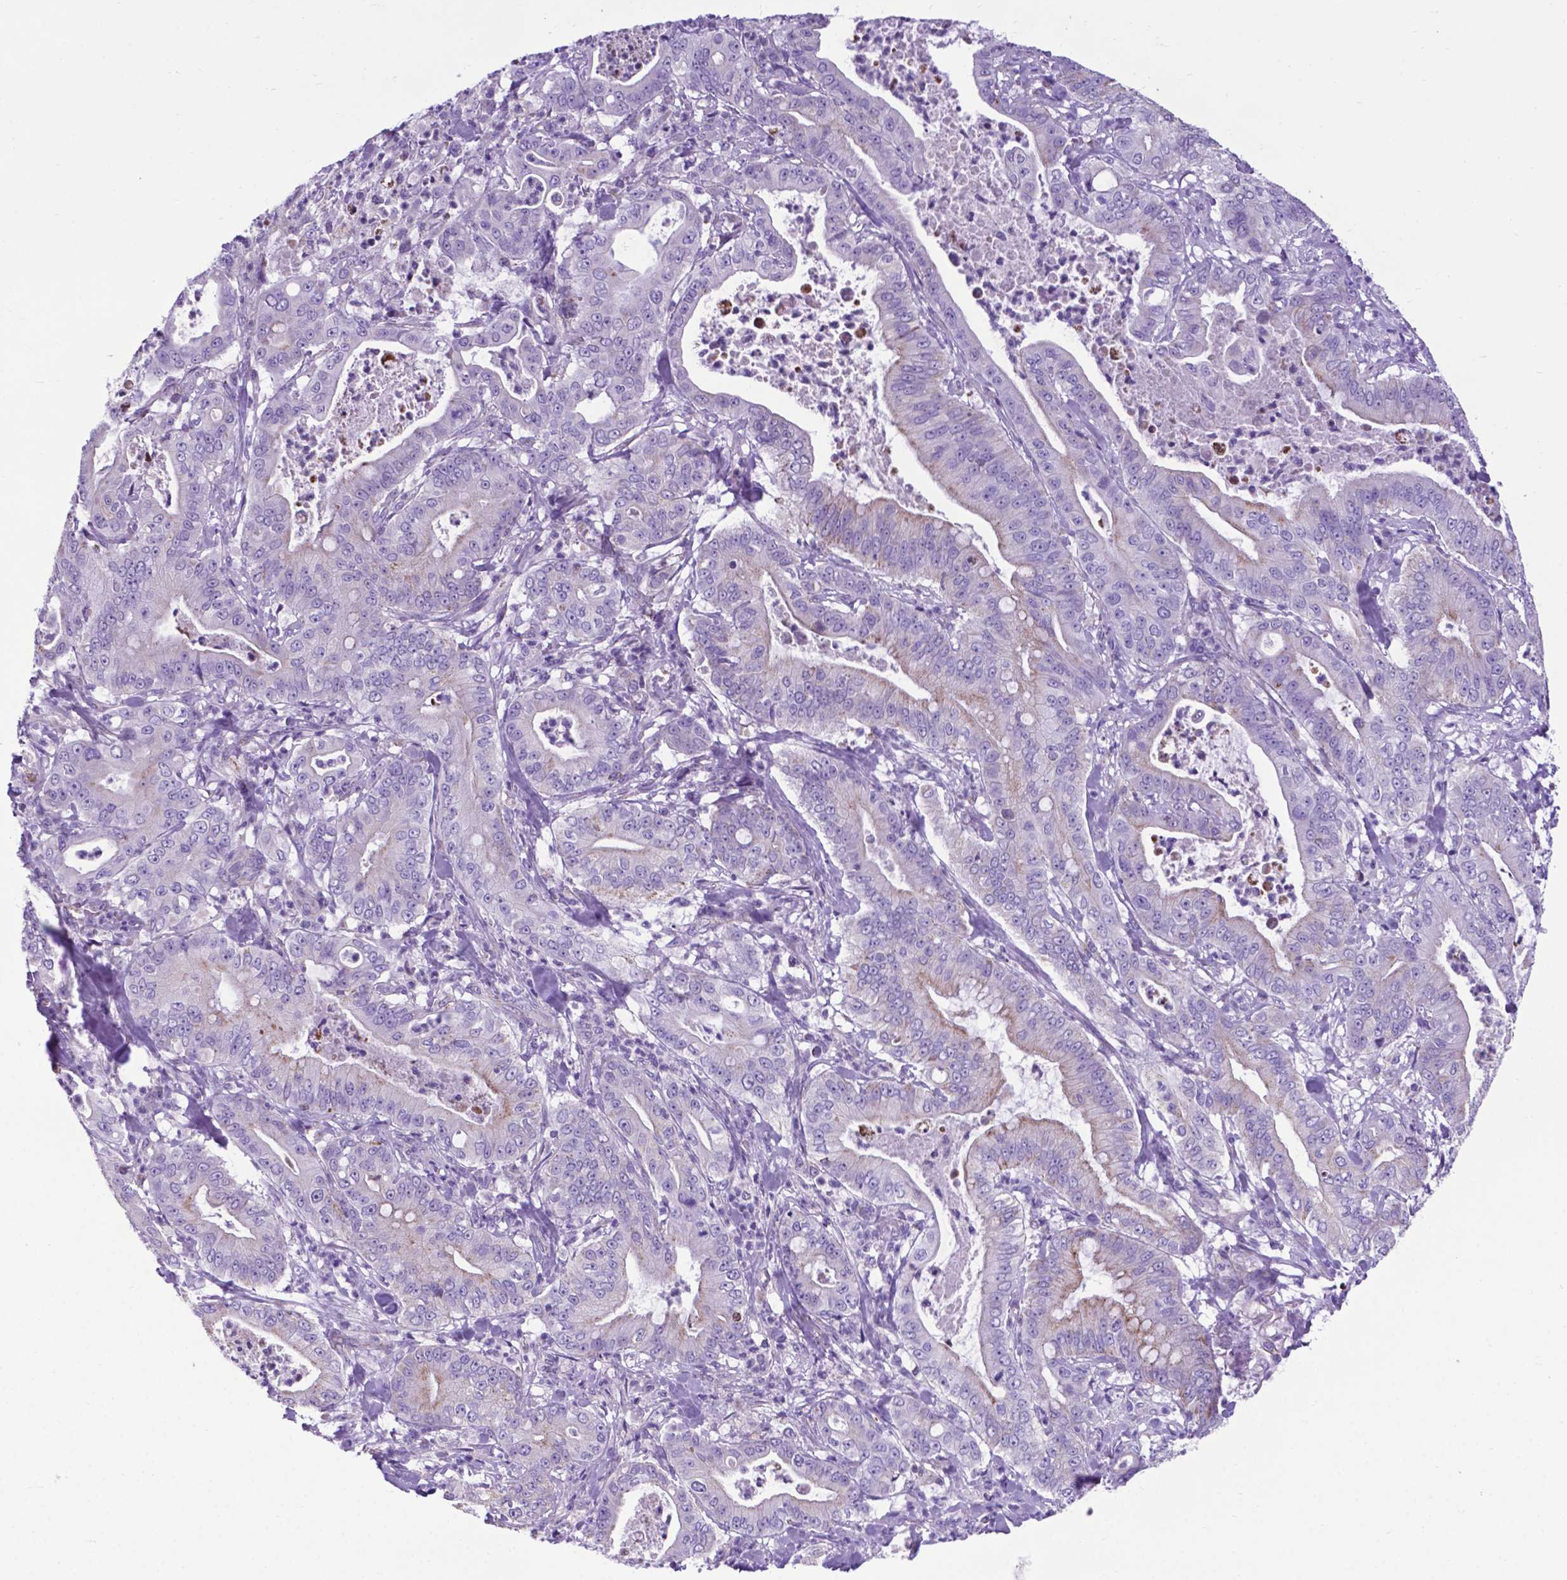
{"staining": {"intensity": "moderate", "quantity": "<25%", "location": "cytoplasmic/membranous"}, "tissue": "pancreatic cancer", "cell_type": "Tumor cells", "image_type": "cancer", "snomed": [{"axis": "morphology", "description": "Adenocarcinoma, NOS"}, {"axis": "topography", "description": "Pancreas"}], "caption": "A histopathology image of human adenocarcinoma (pancreatic) stained for a protein demonstrates moderate cytoplasmic/membranous brown staining in tumor cells.", "gene": "POU3F3", "patient": {"sex": "male", "age": 71}}